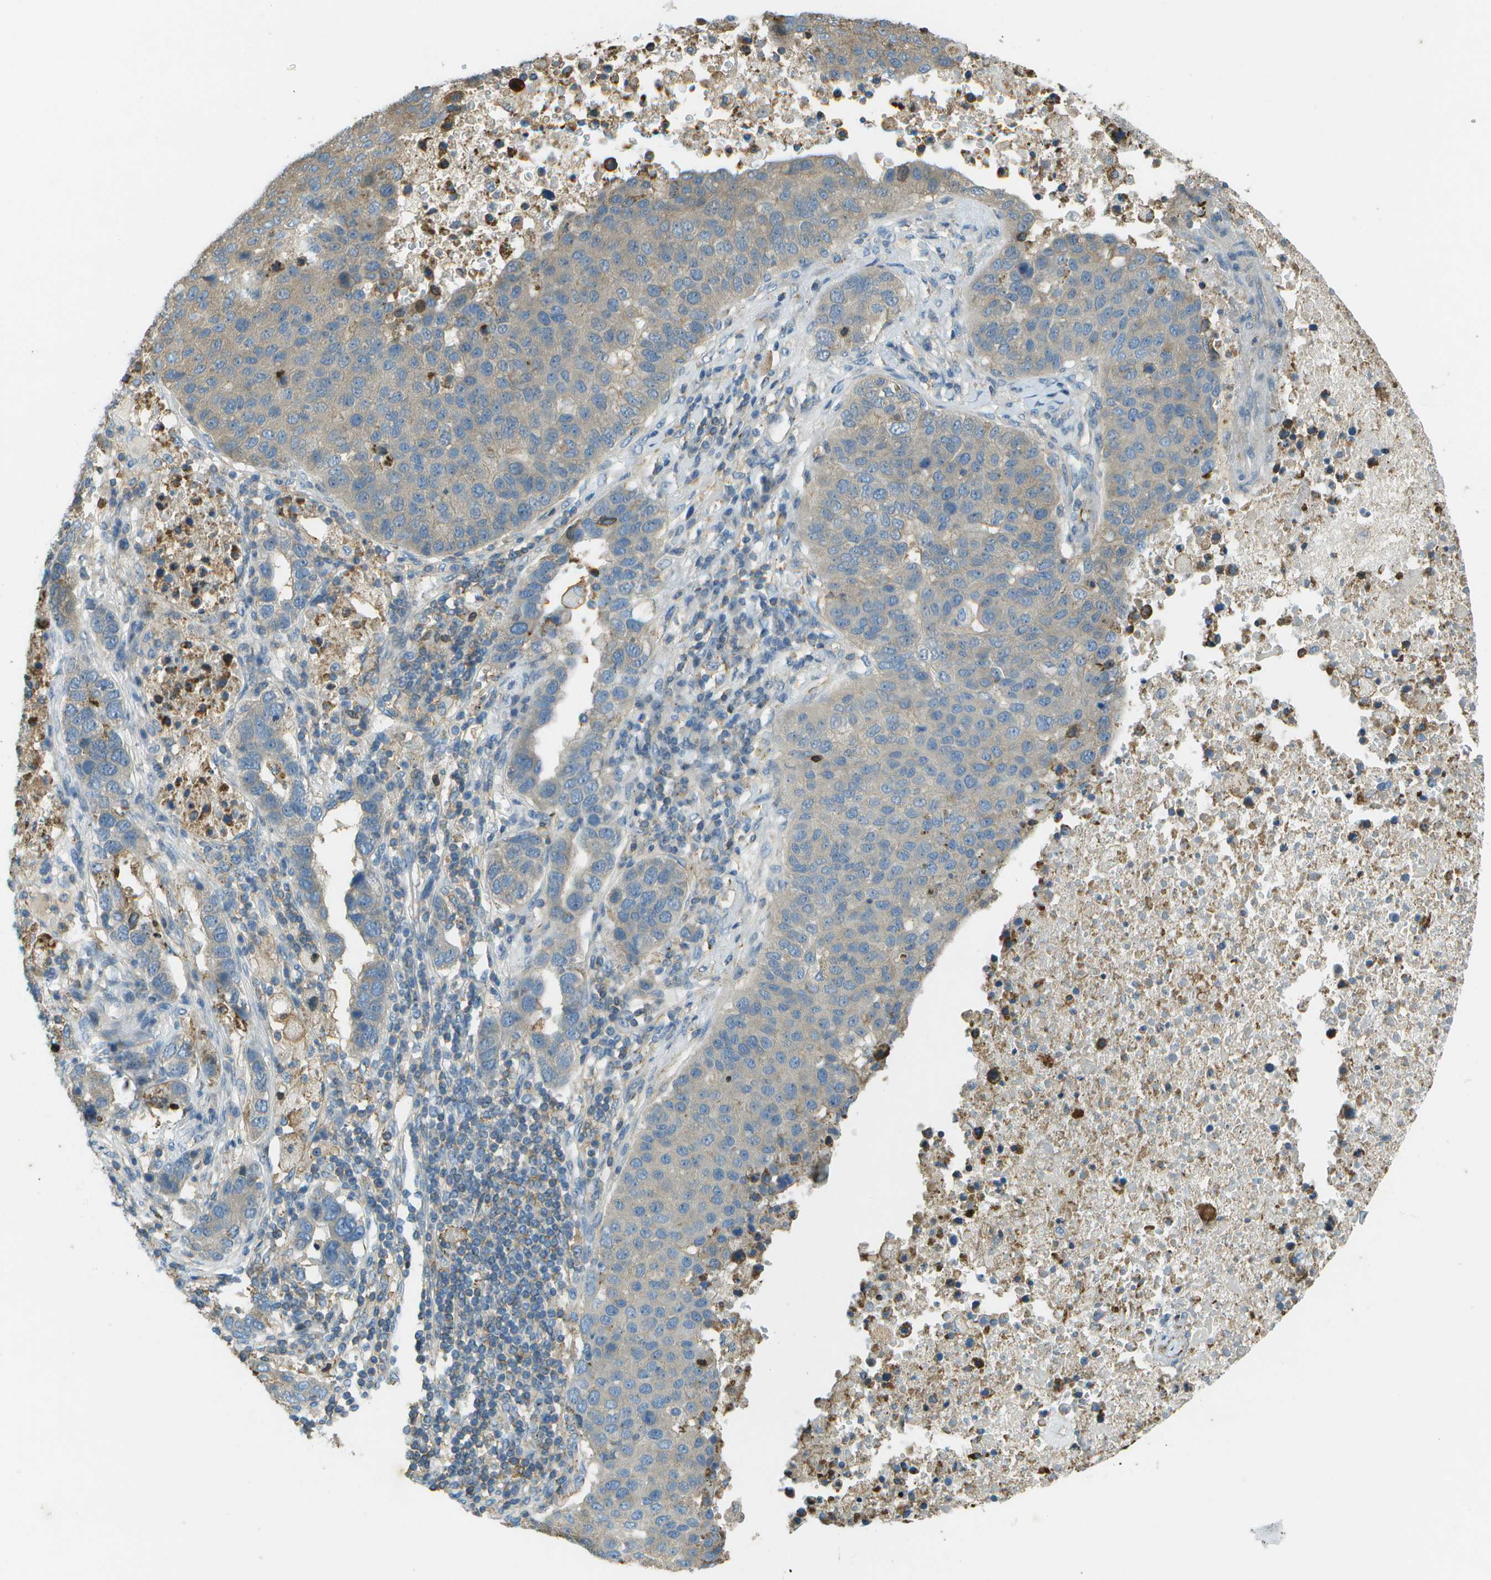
{"staining": {"intensity": "weak", "quantity": "25%-75%", "location": "cytoplasmic/membranous"}, "tissue": "pancreatic cancer", "cell_type": "Tumor cells", "image_type": "cancer", "snomed": [{"axis": "morphology", "description": "Adenocarcinoma, NOS"}, {"axis": "topography", "description": "Pancreas"}], "caption": "Approximately 25%-75% of tumor cells in human pancreatic cancer (adenocarcinoma) reveal weak cytoplasmic/membranous protein expression as visualized by brown immunohistochemical staining.", "gene": "LRRC66", "patient": {"sex": "female", "age": 61}}